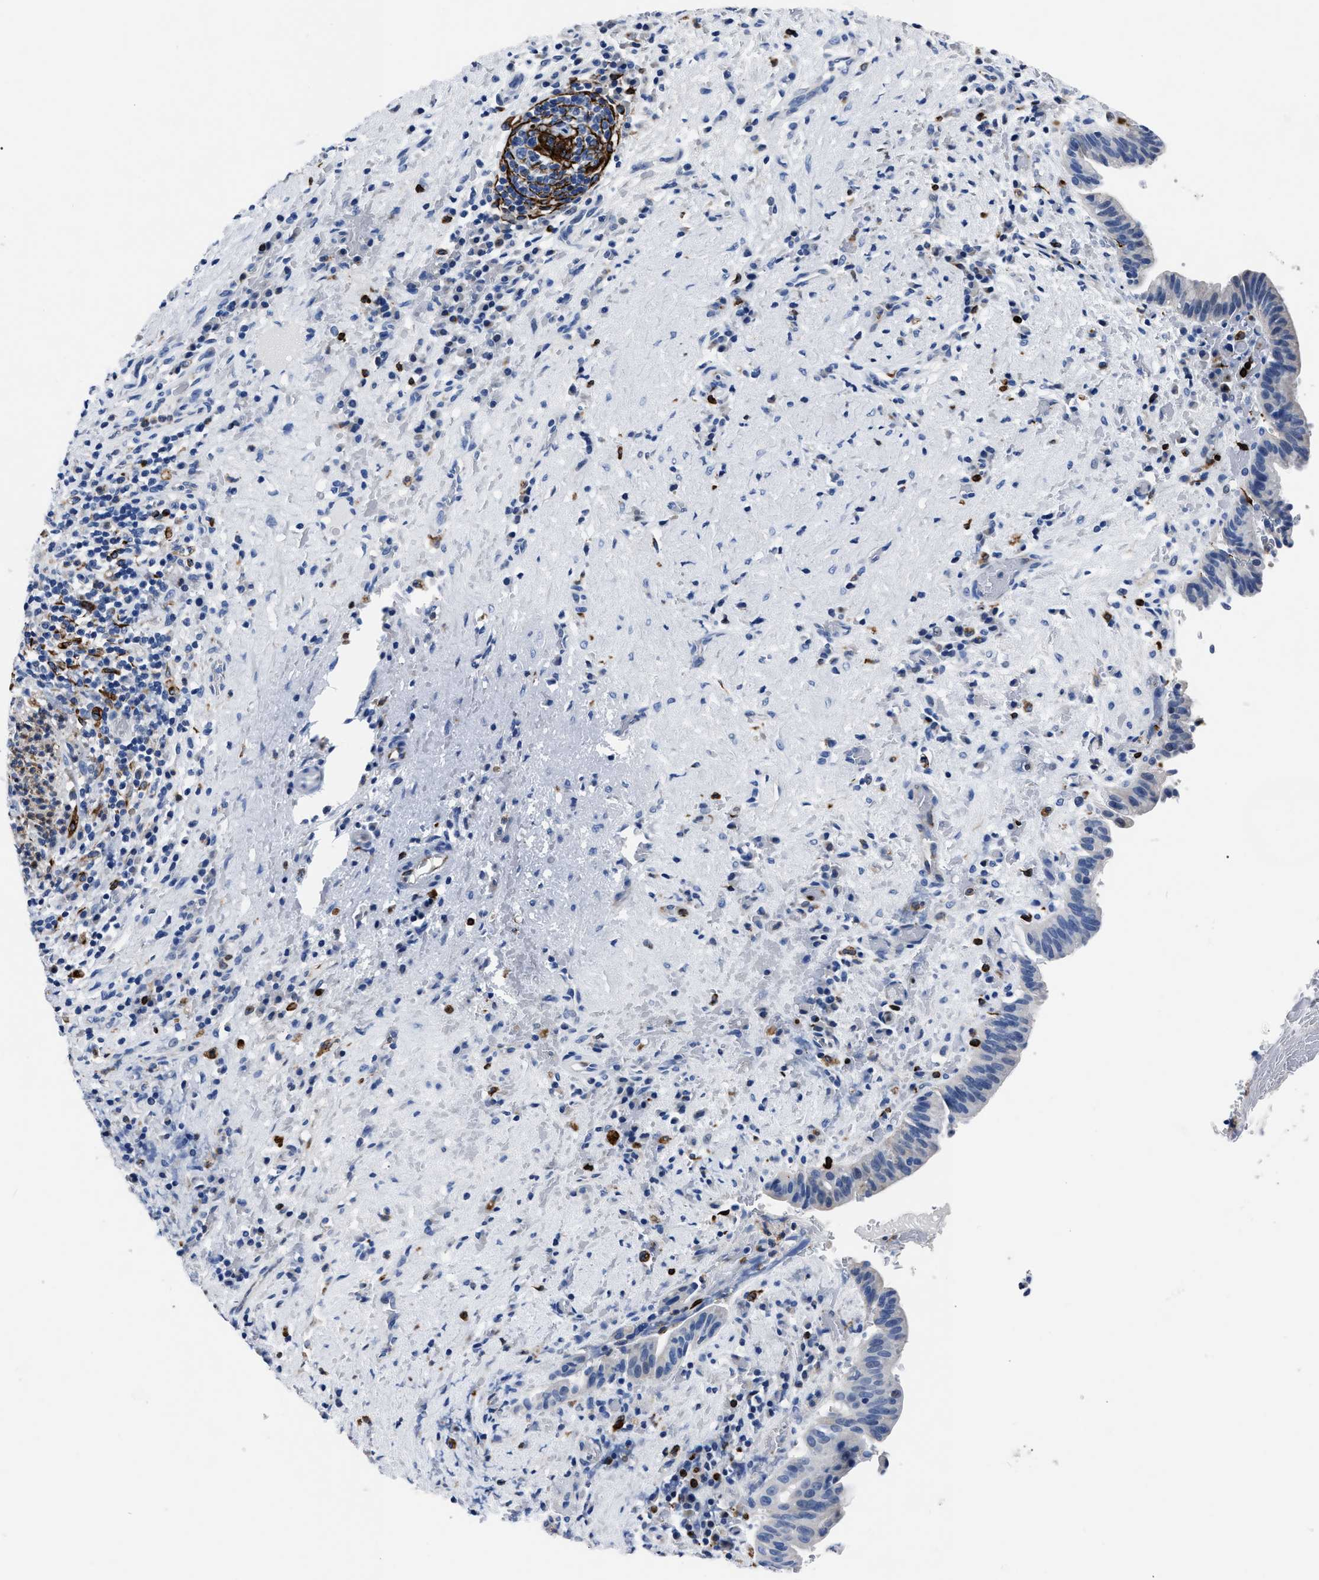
{"staining": {"intensity": "negative", "quantity": "none", "location": "none"}, "tissue": "liver cancer", "cell_type": "Tumor cells", "image_type": "cancer", "snomed": [{"axis": "morphology", "description": "Cholangiocarcinoma"}, {"axis": "topography", "description": "Liver"}], "caption": "Tumor cells show no significant protein staining in cholangiocarcinoma (liver).", "gene": "OR10G3", "patient": {"sex": "female", "age": 38}}